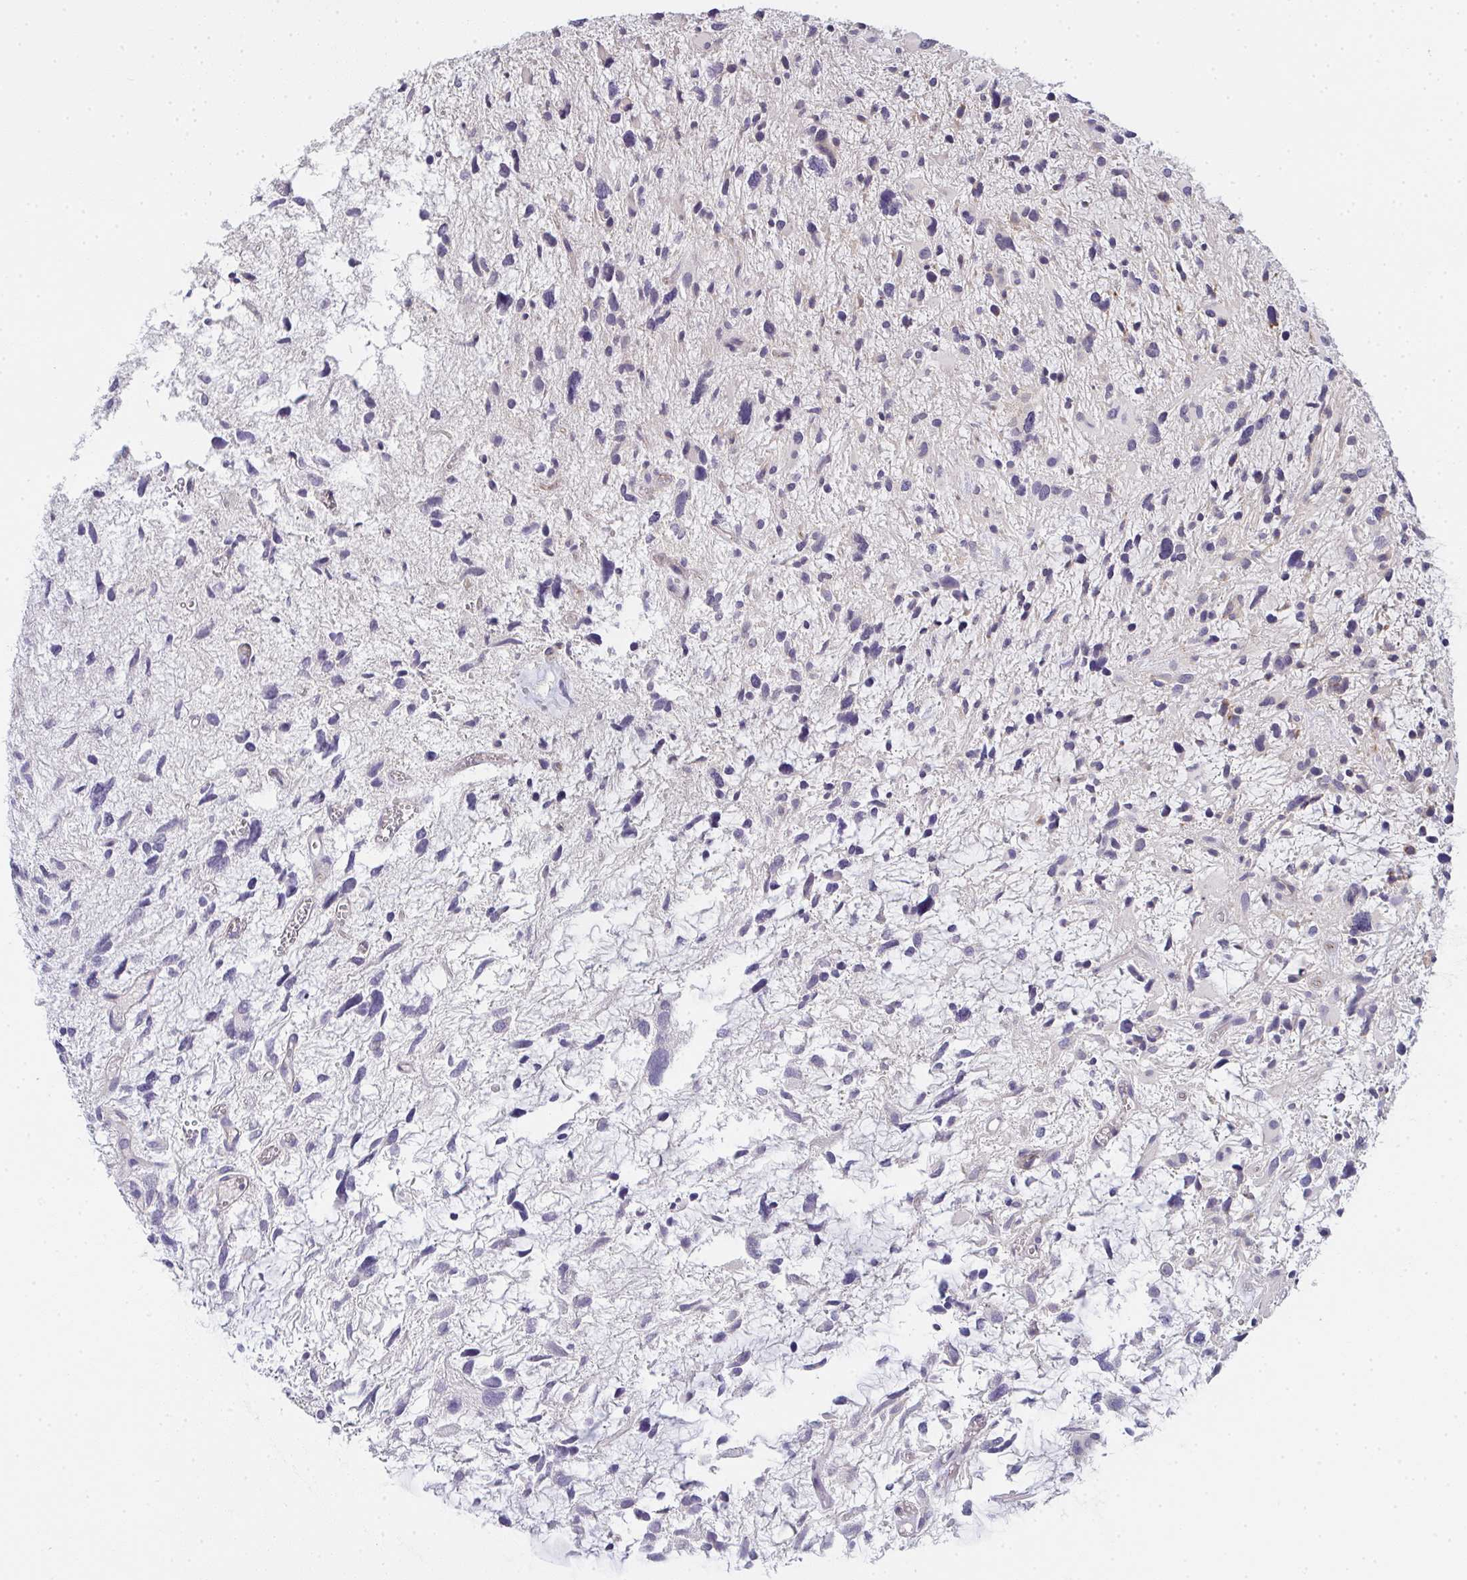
{"staining": {"intensity": "moderate", "quantity": "<25%", "location": "cytoplasmic/membranous"}, "tissue": "glioma", "cell_type": "Tumor cells", "image_type": "cancer", "snomed": [{"axis": "morphology", "description": "Glioma, malignant, High grade"}, {"axis": "topography", "description": "Brain"}], "caption": "Human glioma stained for a protein (brown) shows moderate cytoplasmic/membranous positive staining in about <25% of tumor cells.", "gene": "TMEM219", "patient": {"sex": "female", "age": 11}}